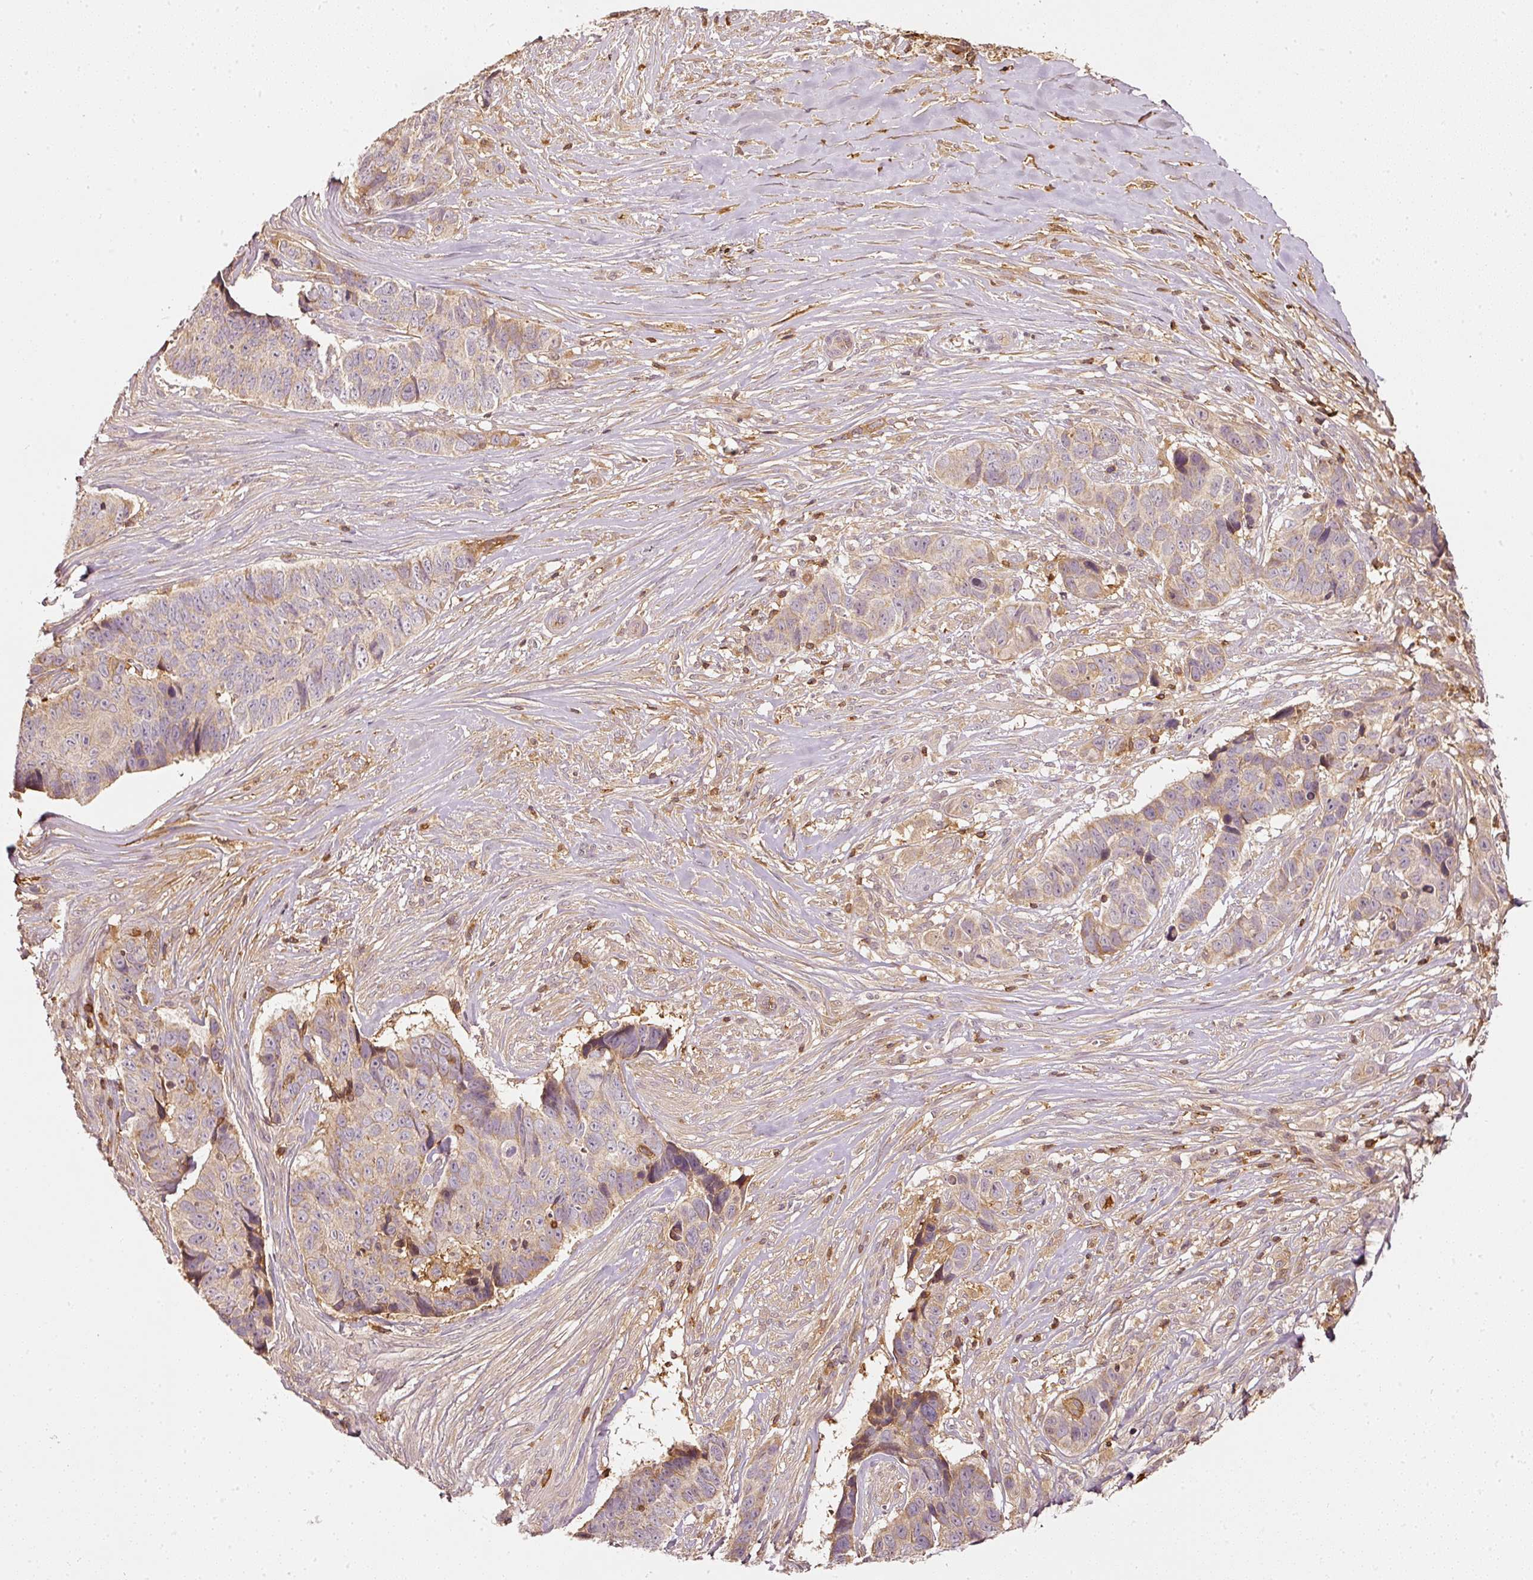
{"staining": {"intensity": "weak", "quantity": "25%-75%", "location": "cytoplasmic/membranous"}, "tissue": "skin cancer", "cell_type": "Tumor cells", "image_type": "cancer", "snomed": [{"axis": "morphology", "description": "Basal cell carcinoma"}, {"axis": "topography", "description": "Skin"}], "caption": "The image shows staining of skin basal cell carcinoma, revealing weak cytoplasmic/membranous protein expression (brown color) within tumor cells.", "gene": "EVL", "patient": {"sex": "female", "age": 82}}